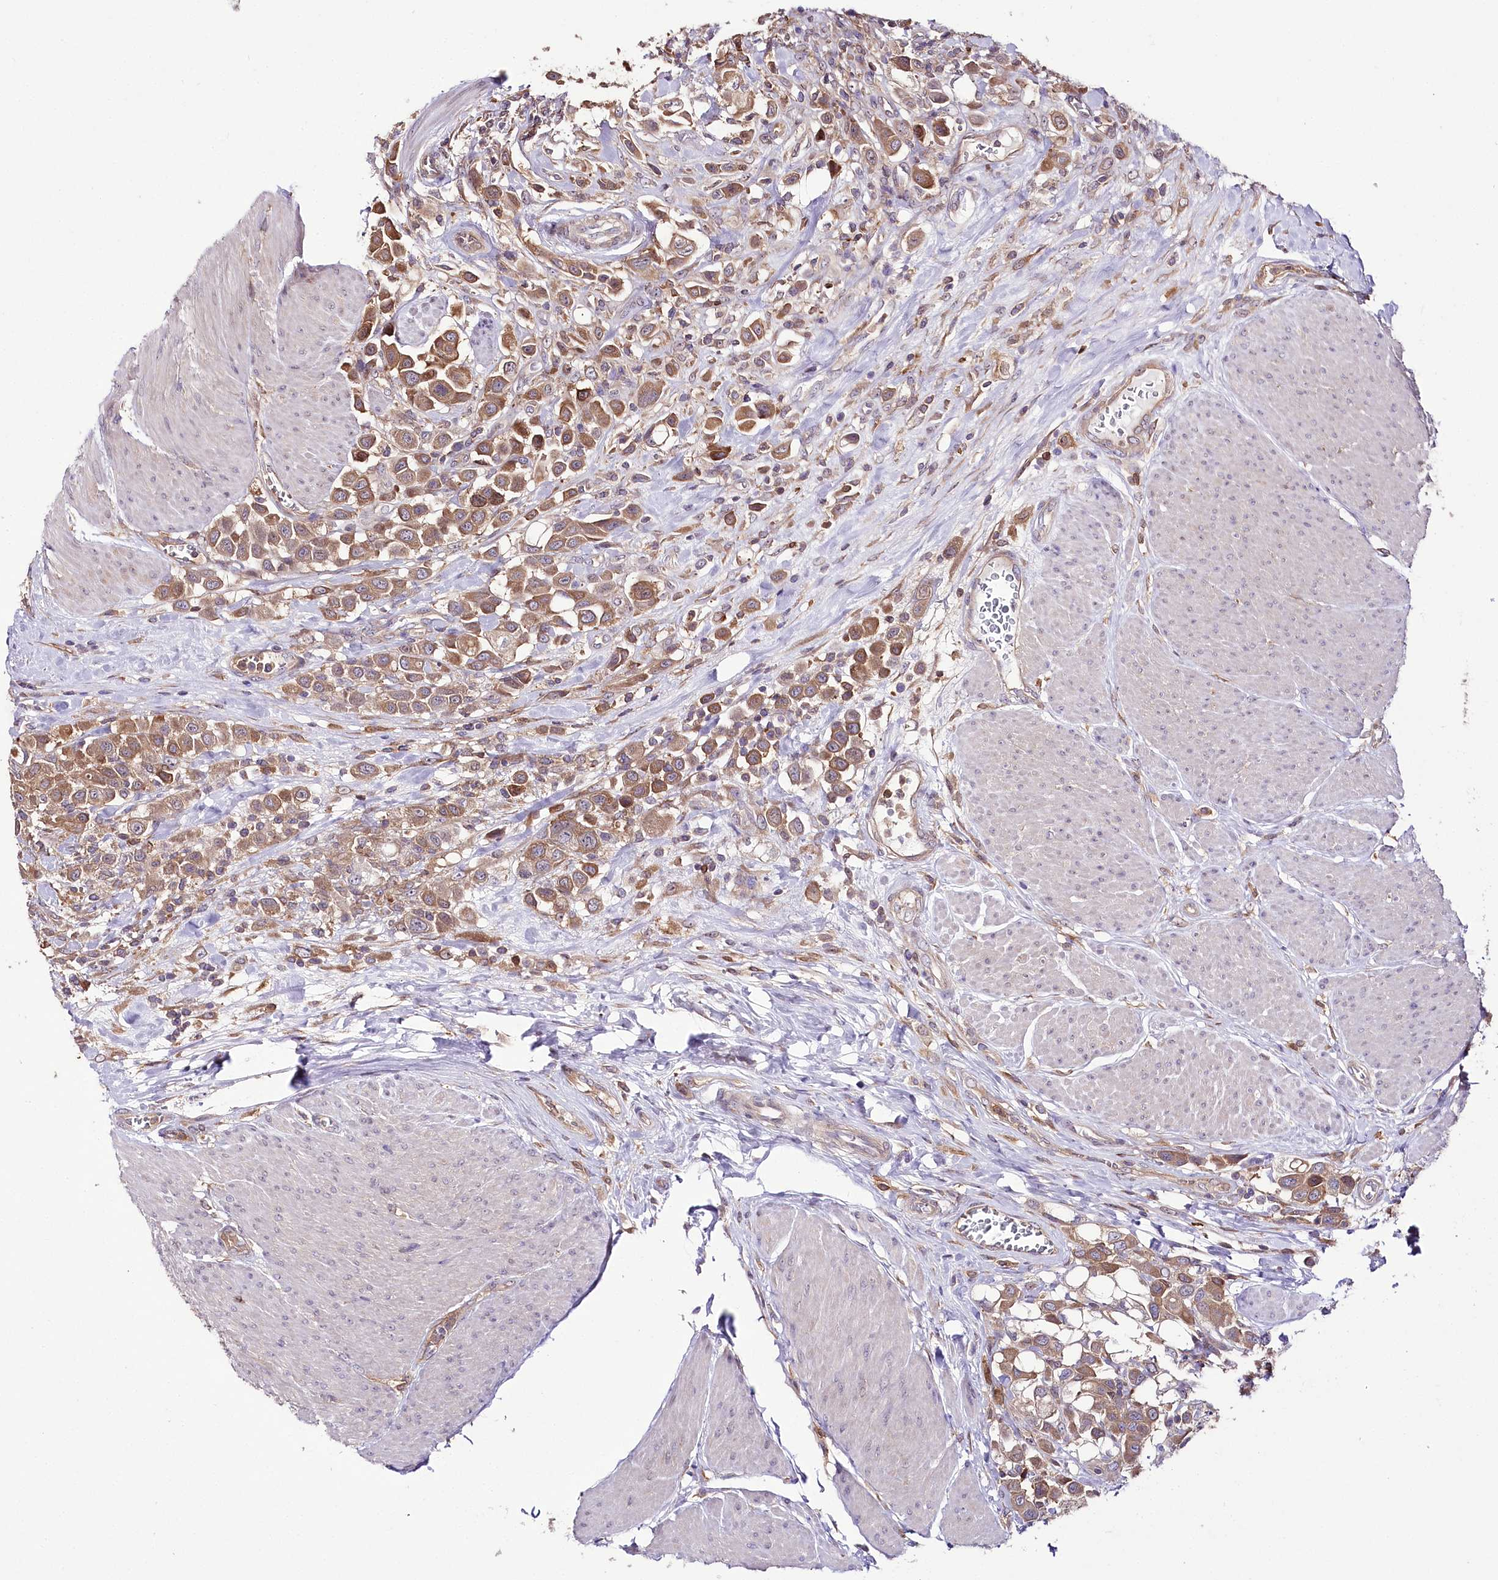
{"staining": {"intensity": "moderate", "quantity": ">75%", "location": "cytoplasmic/membranous"}, "tissue": "urothelial cancer", "cell_type": "Tumor cells", "image_type": "cancer", "snomed": [{"axis": "morphology", "description": "Urothelial carcinoma, High grade"}, {"axis": "topography", "description": "Urinary bladder"}], "caption": "Protein staining of high-grade urothelial carcinoma tissue reveals moderate cytoplasmic/membranous staining in about >75% of tumor cells.", "gene": "UGP2", "patient": {"sex": "male", "age": 50}}